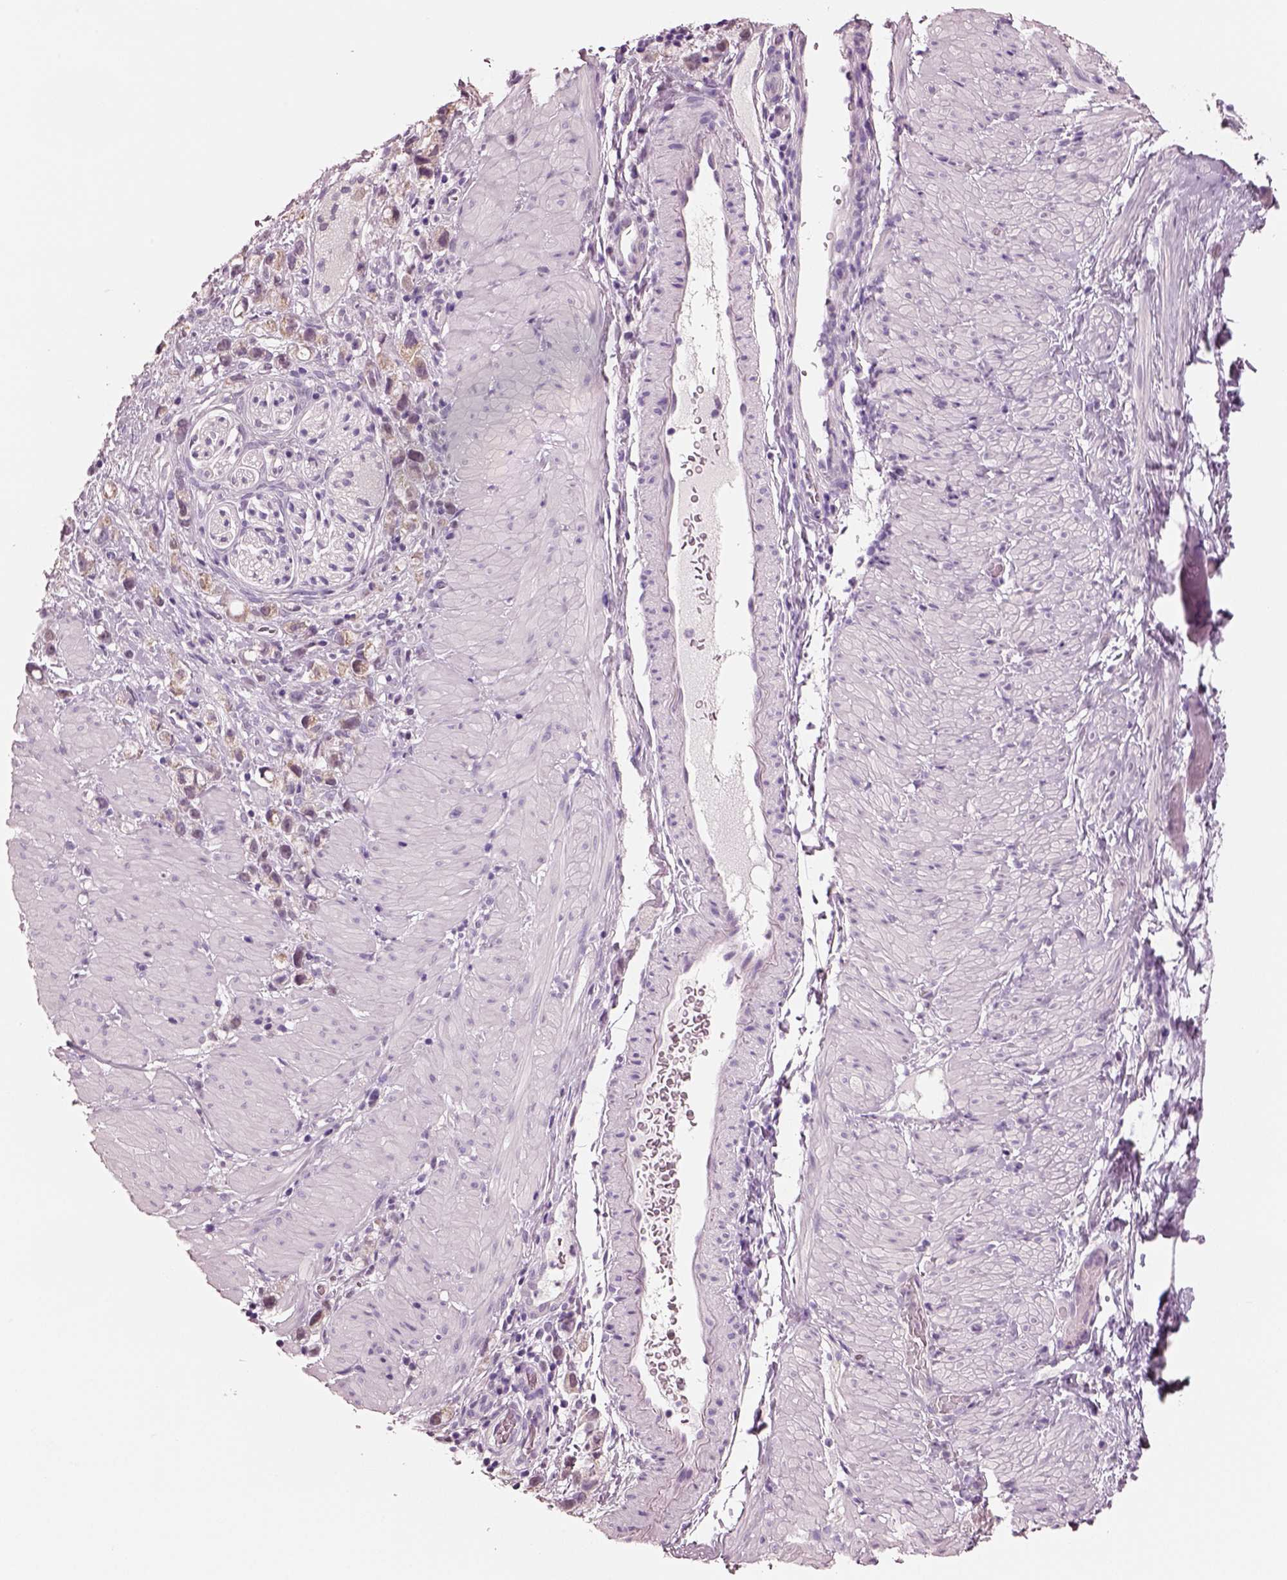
{"staining": {"intensity": "moderate", "quantity": "<25%", "location": "cytoplasmic/membranous"}, "tissue": "stomach cancer", "cell_type": "Tumor cells", "image_type": "cancer", "snomed": [{"axis": "morphology", "description": "Adenocarcinoma, NOS"}, {"axis": "topography", "description": "Stomach"}], "caption": "This is a histology image of immunohistochemistry (IHC) staining of stomach cancer (adenocarcinoma), which shows moderate positivity in the cytoplasmic/membranous of tumor cells.", "gene": "ELSPBP1", "patient": {"sex": "female", "age": 59}}